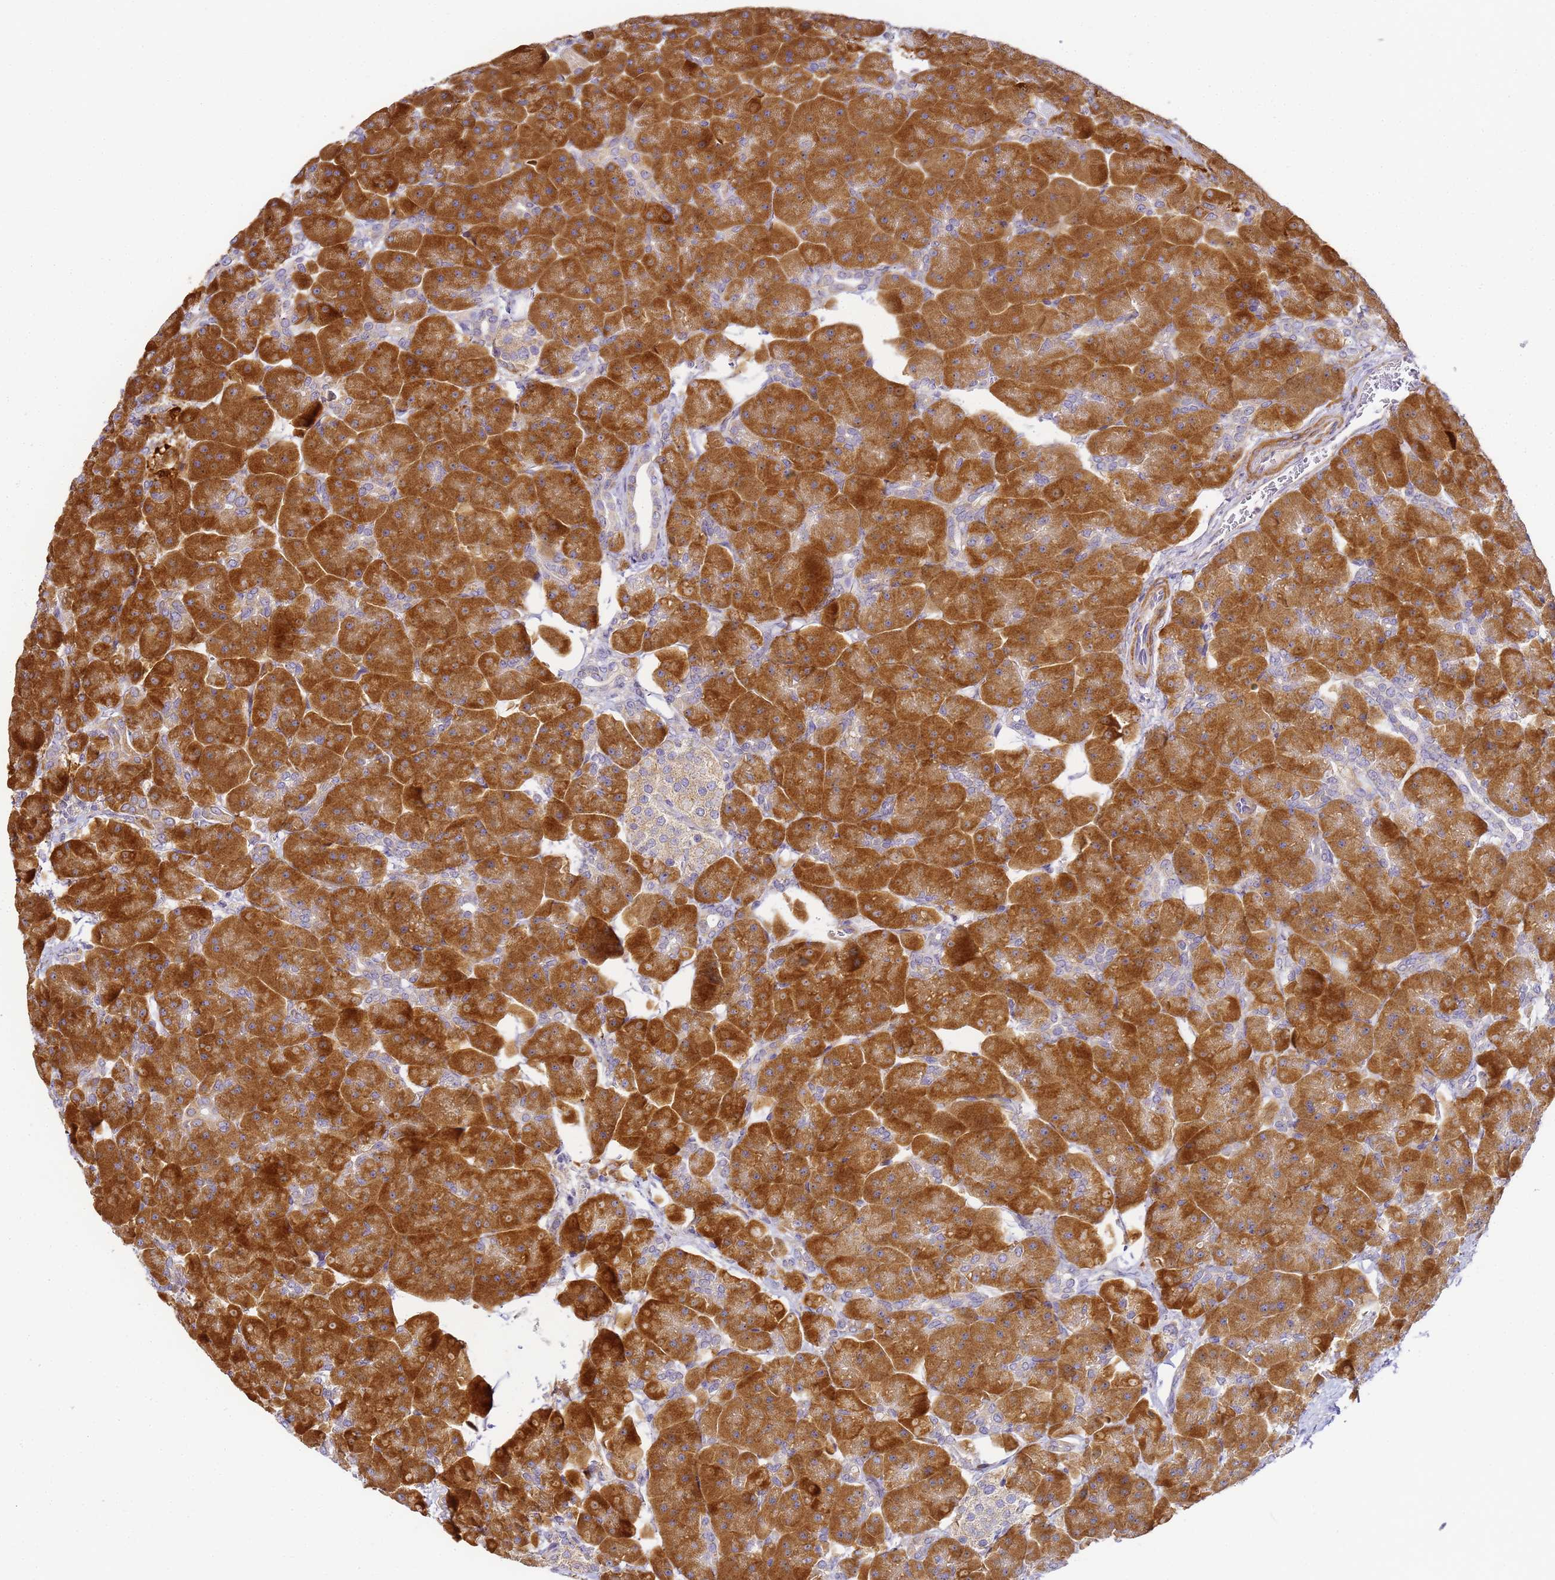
{"staining": {"intensity": "strong", "quantity": ">75%", "location": "cytoplasmic/membranous"}, "tissue": "pancreas", "cell_type": "Exocrine glandular cells", "image_type": "normal", "snomed": [{"axis": "morphology", "description": "Normal tissue, NOS"}, {"axis": "topography", "description": "Pancreas"}], "caption": "Exocrine glandular cells show high levels of strong cytoplasmic/membranous expression in about >75% of cells in normal human pancreas.", "gene": "RPL13A", "patient": {"sex": "male", "age": 66}}